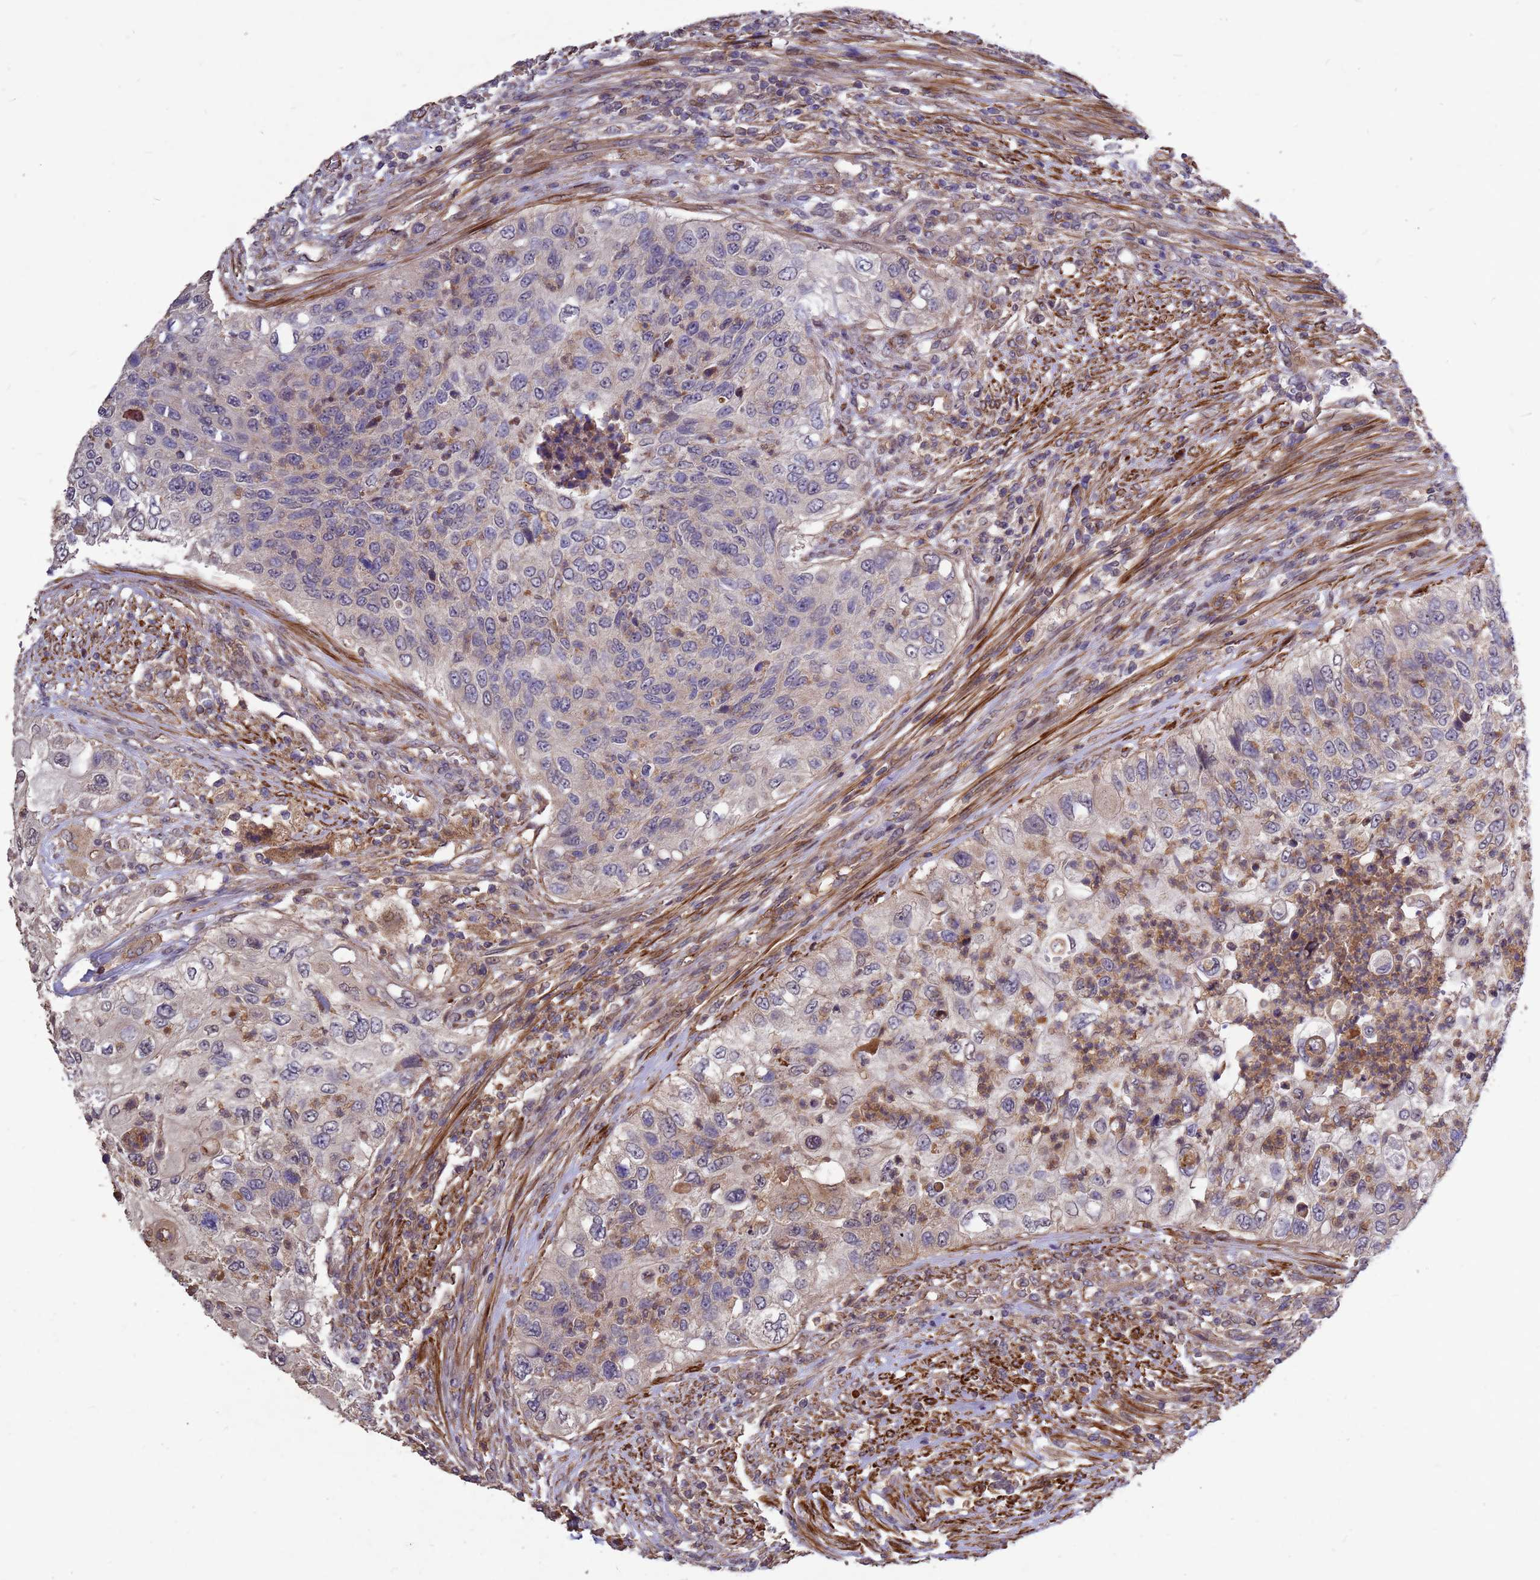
{"staining": {"intensity": "weak", "quantity": "<25%", "location": "cytoplasmic/membranous"}, "tissue": "urothelial cancer", "cell_type": "Tumor cells", "image_type": "cancer", "snomed": [{"axis": "morphology", "description": "Urothelial carcinoma, High grade"}, {"axis": "topography", "description": "Urinary bladder"}], "caption": "Image shows no protein staining in tumor cells of urothelial cancer tissue.", "gene": "RSPRY1", "patient": {"sex": "female", "age": 60}}